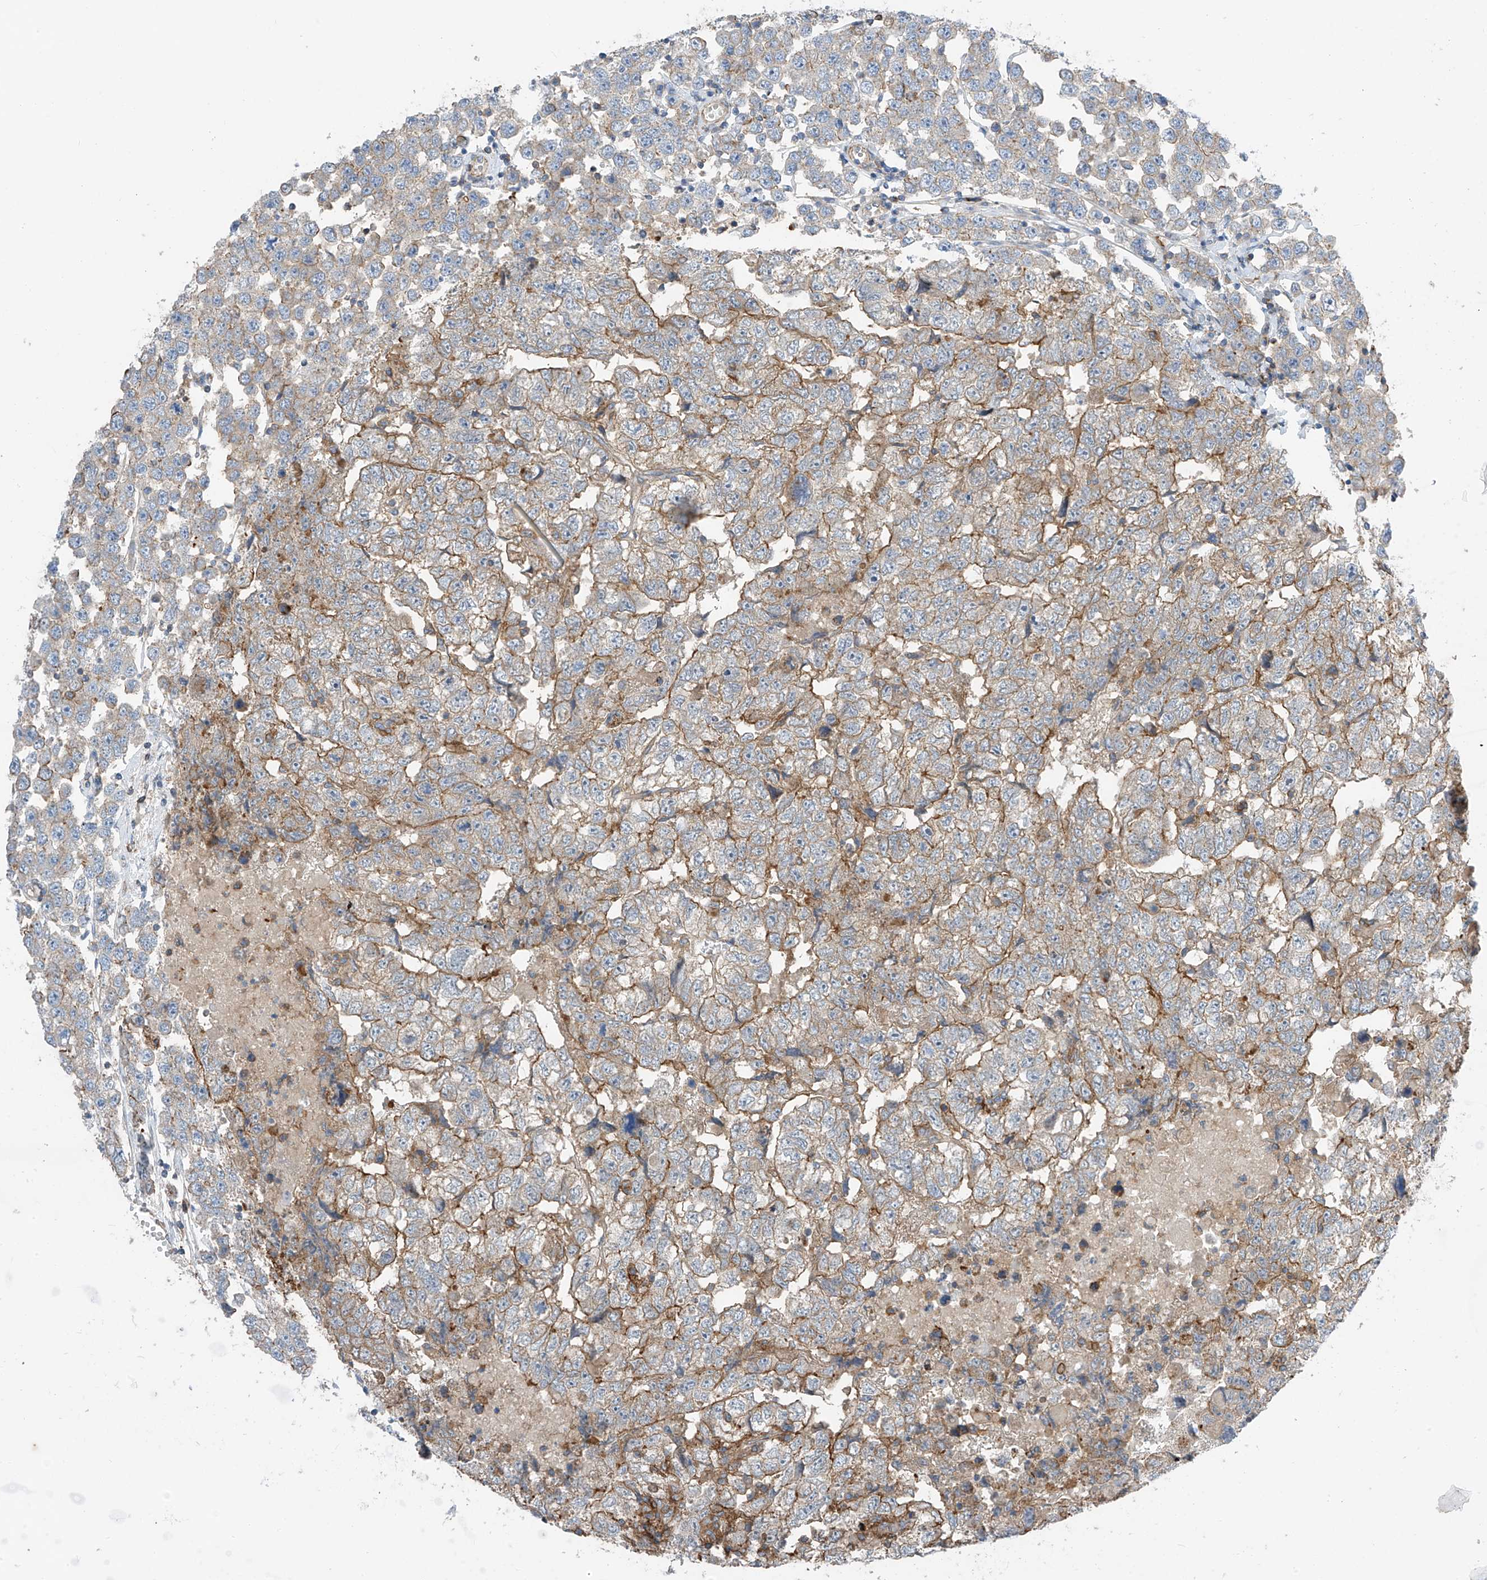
{"staining": {"intensity": "moderate", "quantity": ">75%", "location": "cytoplasmic/membranous"}, "tissue": "testis cancer", "cell_type": "Tumor cells", "image_type": "cancer", "snomed": [{"axis": "morphology", "description": "Carcinoma, Embryonal, NOS"}, {"axis": "topography", "description": "Testis"}], "caption": "Brown immunohistochemical staining in human testis cancer reveals moderate cytoplasmic/membranous expression in approximately >75% of tumor cells.", "gene": "SLC1A5", "patient": {"sex": "male", "age": 36}}